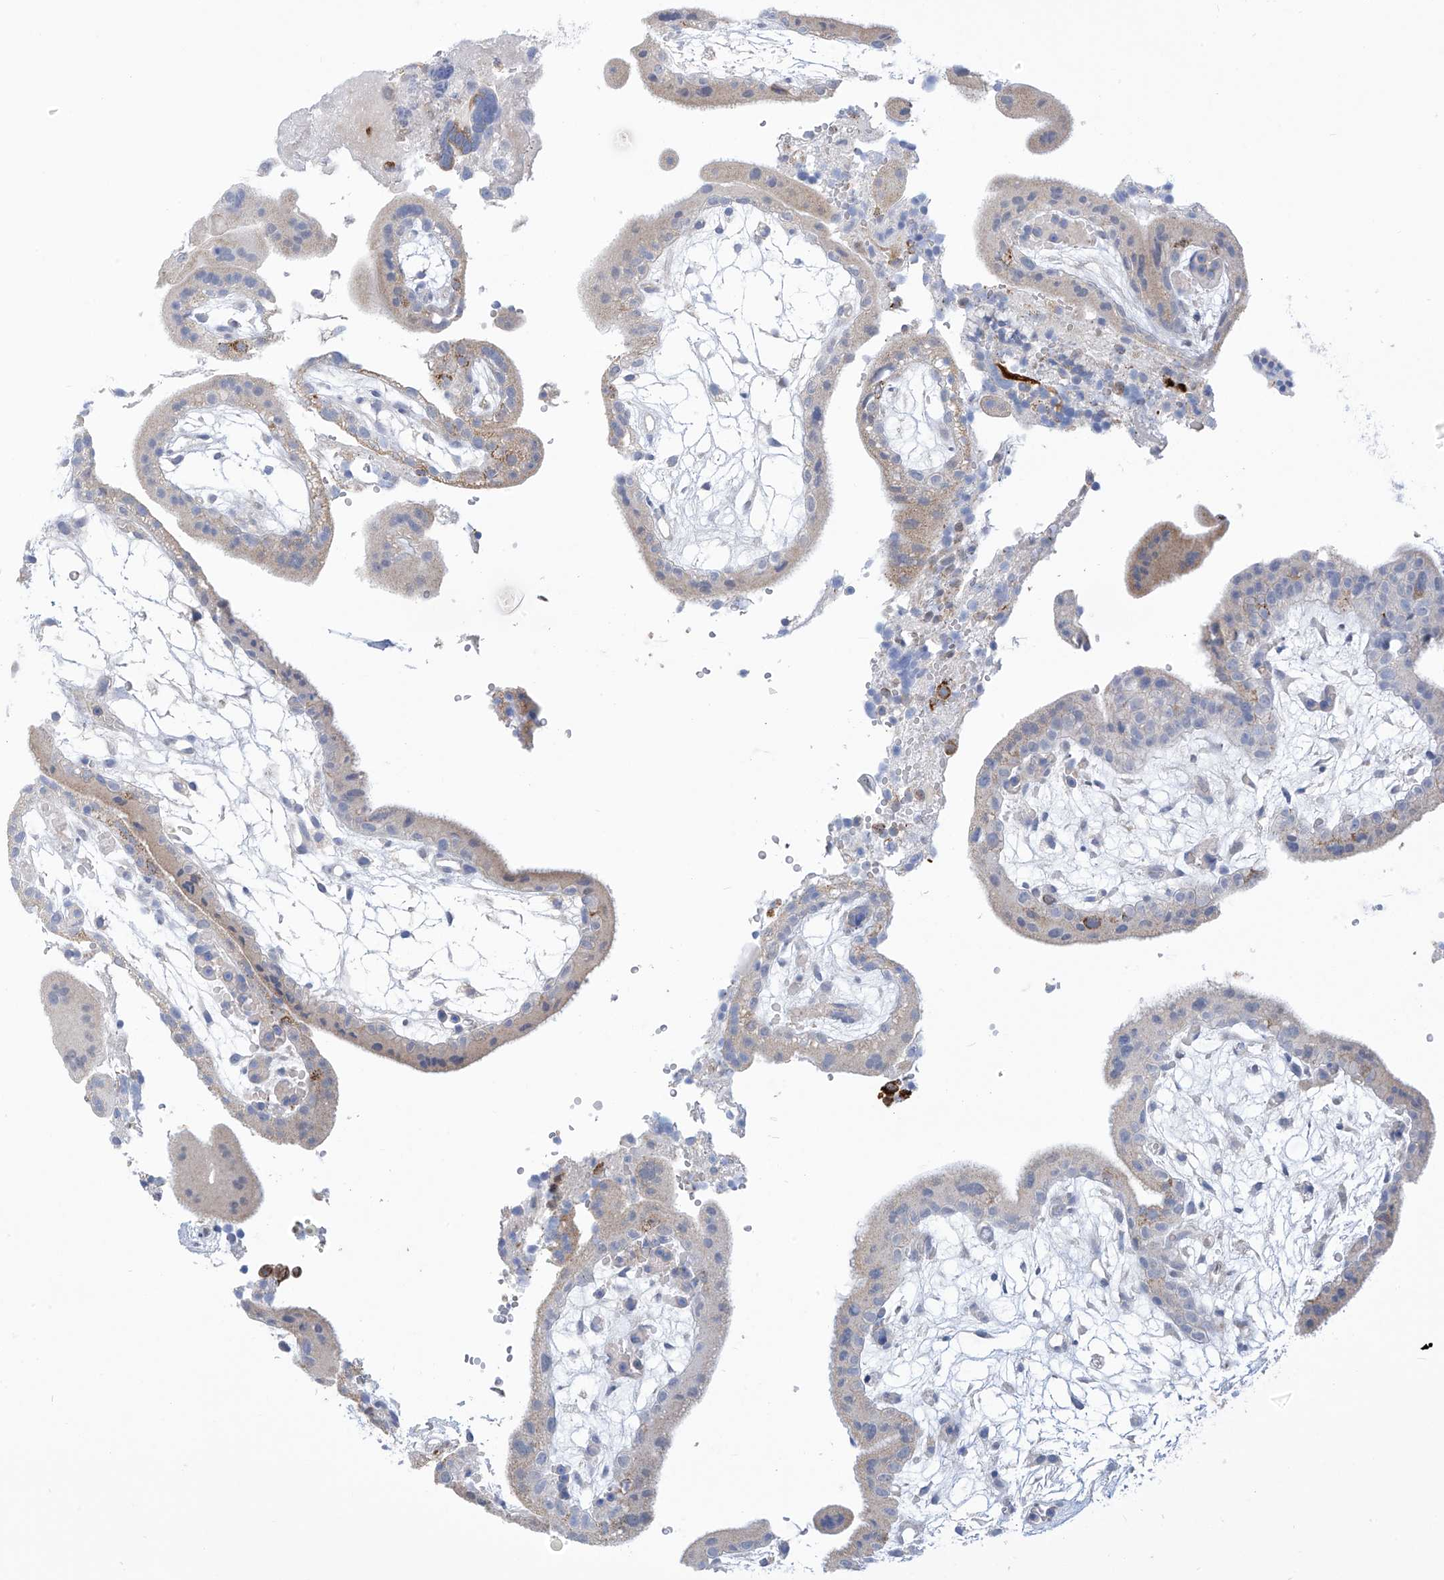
{"staining": {"intensity": "negative", "quantity": "none", "location": "none"}, "tissue": "placenta", "cell_type": "Trophoblastic cells", "image_type": "normal", "snomed": [{"axis": "morphology", "description": "Normal tissue, NOS"}, {"axis": "topography", "description": "Placenta"}], "caption": "This is a image of IHC staining of benign placenta, which shows no expression in trophoblastic cells. (DAB IHC, high magnification).", "gene": "IBA57", "patient": {"sex": "female", "age": 18}}